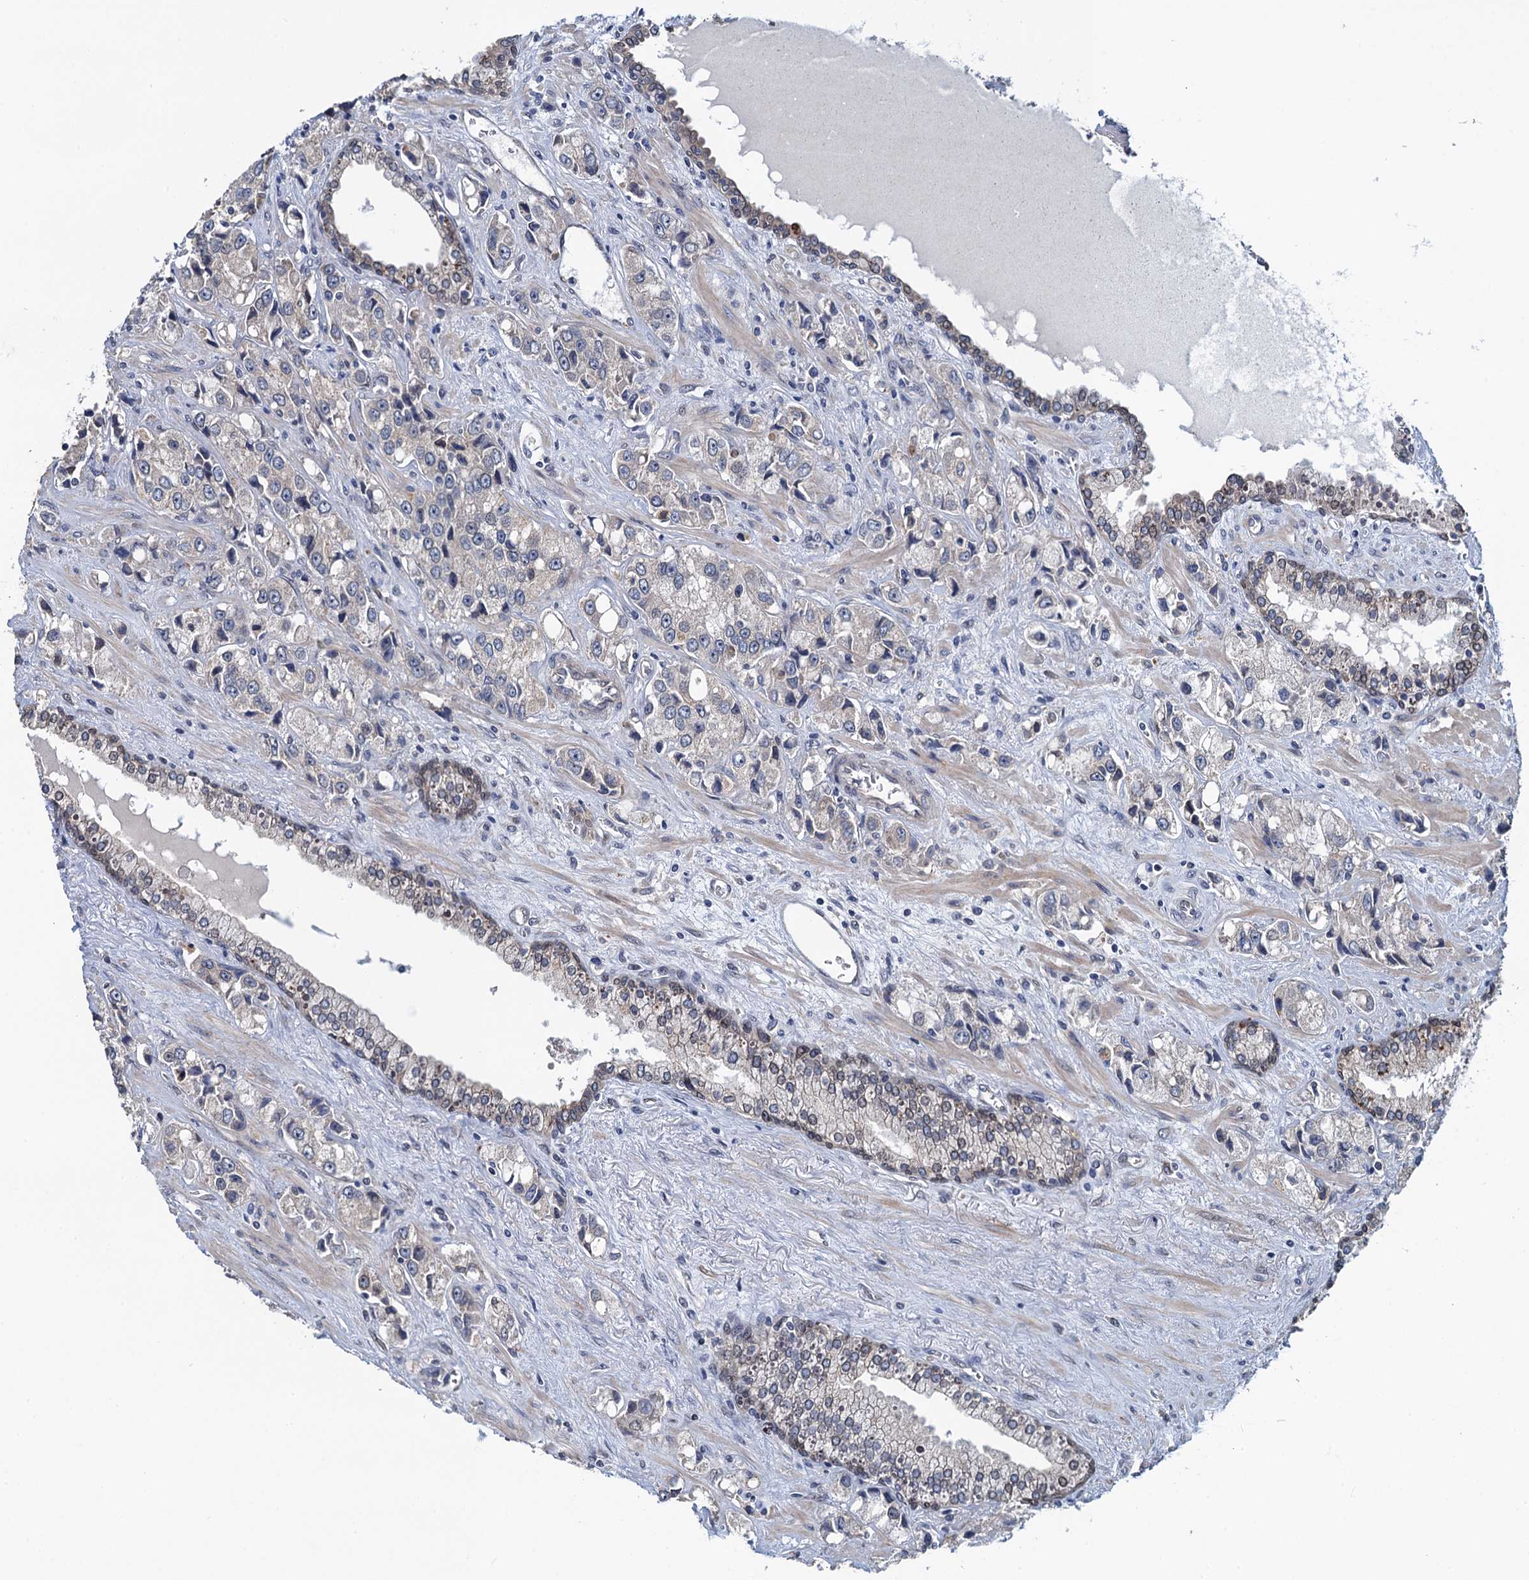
{"staining": {"intensity": "negative", "quantity": "none", "location": "none"}, "tissue": "prostate cancer", "cell_type": "Tumor cells", "image_type": "cancer", "snomed": [{"axis": "morphology", "description": "Adenocarcinoma, High grade"}, {"axis": "topography", "description": "Prostate"}], "caption": "The image demonstrates no staining of tumor cells in prostate adenocarcinoma (high-grade). (Stains: DAB (3,3'-diaminobenzidine) immunohistochemistry (IHC) with hematoxylin counter stain, Microscopy: brightfield microscopy at high magnification).", "gene": "EVX2", "patient": {"sex": "male", "age": 74}}